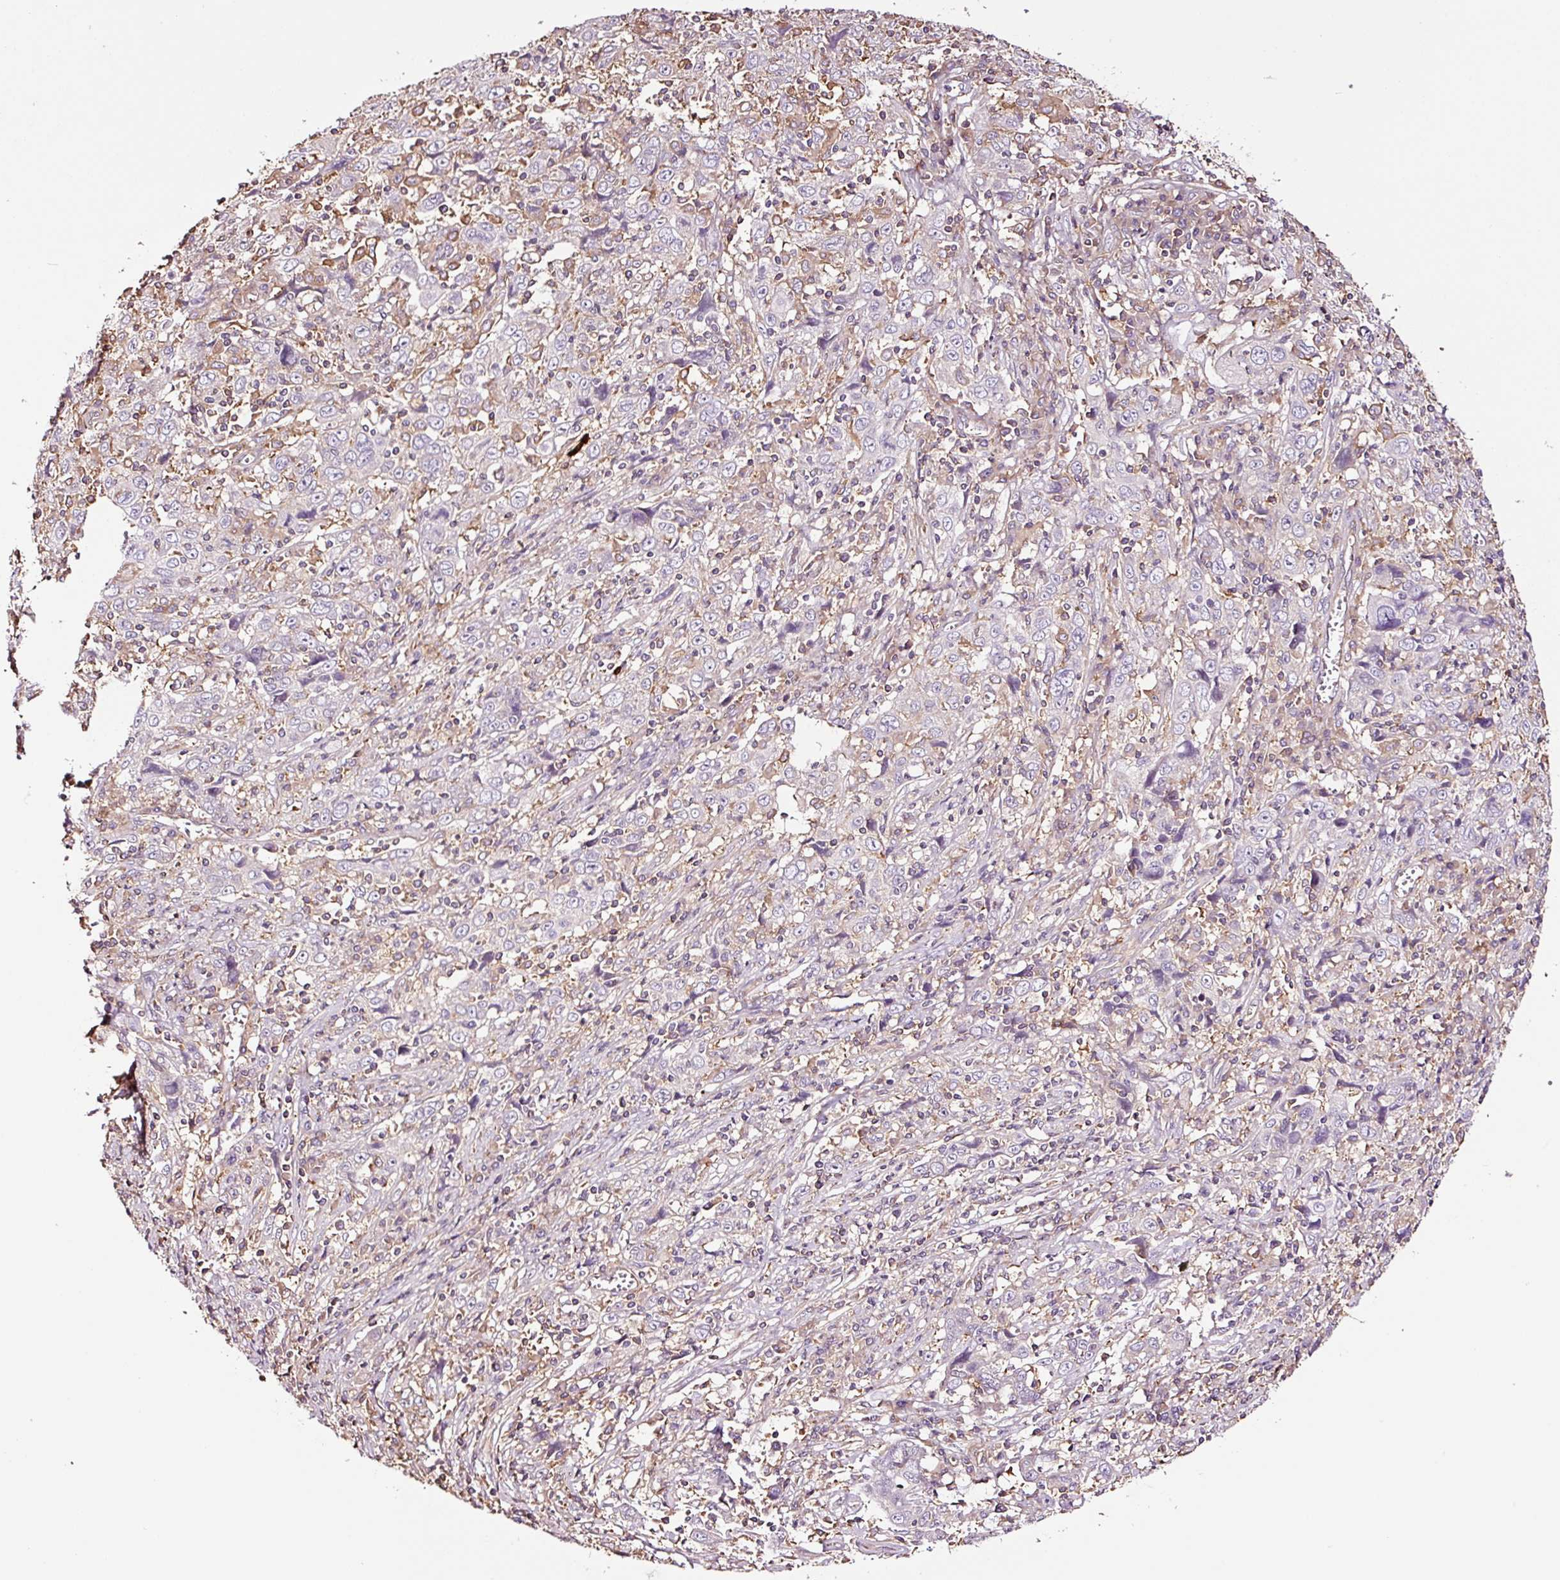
{"staining": {"intensity": "negative", "quantity": "none", "location": "none"}, "tissue": "cervical cancer", "cell_type": "Tumor cells", "image_type": "cancer", "snomed": [{"axis": "morphology", "description": "Squamous cell carcinoma, NOS"}, {"axis": "topography", "description": "Cervix"}], "caption": "Immunohistochemistry (IHC) photomicrograph of neoplastic tissue: squamous cell carcinoma (cervical) stained with DAB (3,3'-diaminobenzidine) exhibits no significant protein staining in tumor cells. Nuclei are stained in blue.", "gene": "METAP1", "patient": {"sex": "female", "age": 46}}